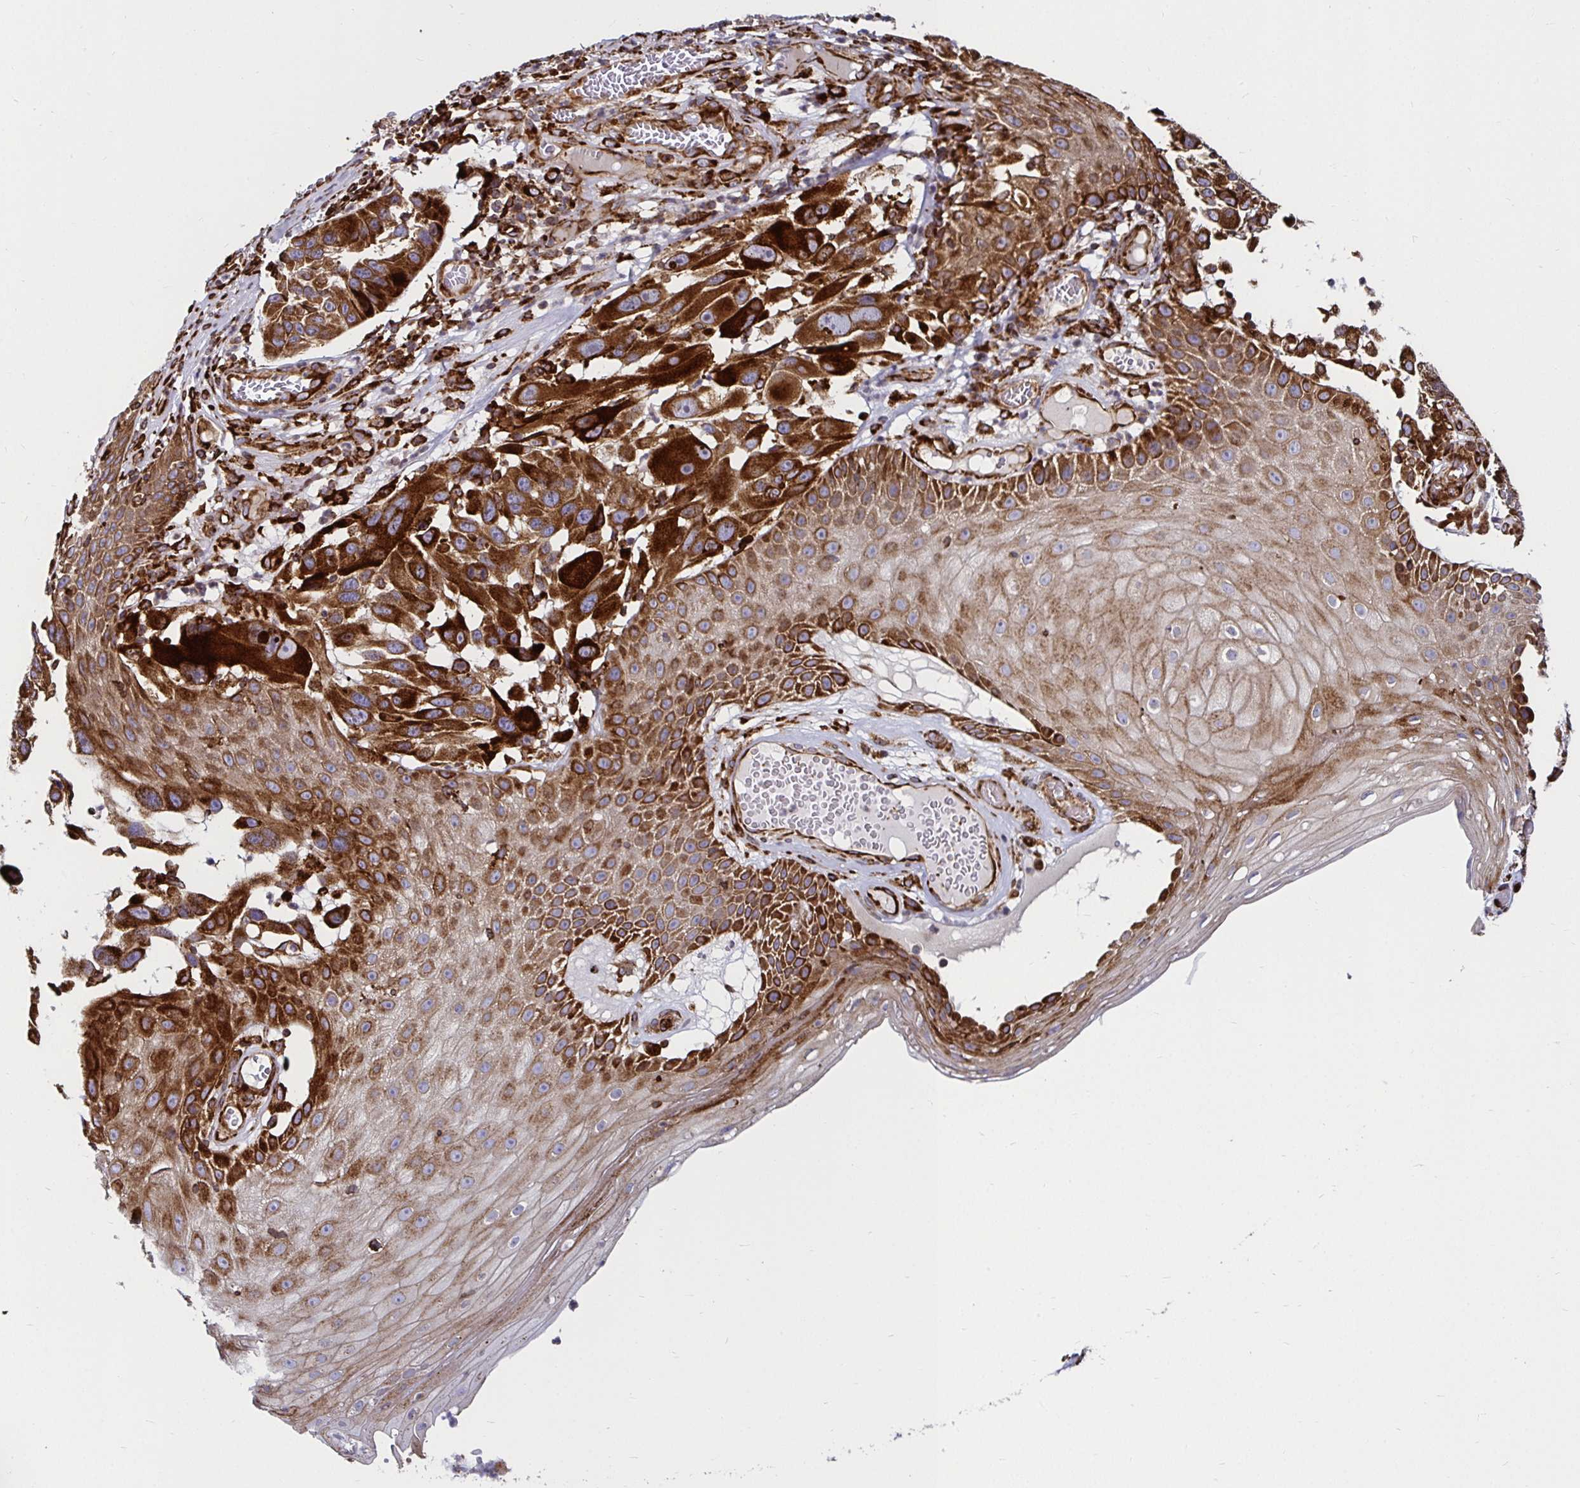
{"staining": {"intensity": "strong", "quantity": ">75%", "location": "cytoplasmic/membranous"}, "tissue": "melanoma", "cell_type": "Tumor cells", "image_type": "cancer", "snomed": [{"axis": "morphology", "description": "Malignant melanoma, NOS"}, {"axis": "topography", "description": "Skin"}], "caption": "Tumor cells display high levels of strong cytoplasmic/membranous expression in about >75% of cells in malignant melanoma.", "gene": "SMYD3", "patient": {"sex": "male", "age": 53}}